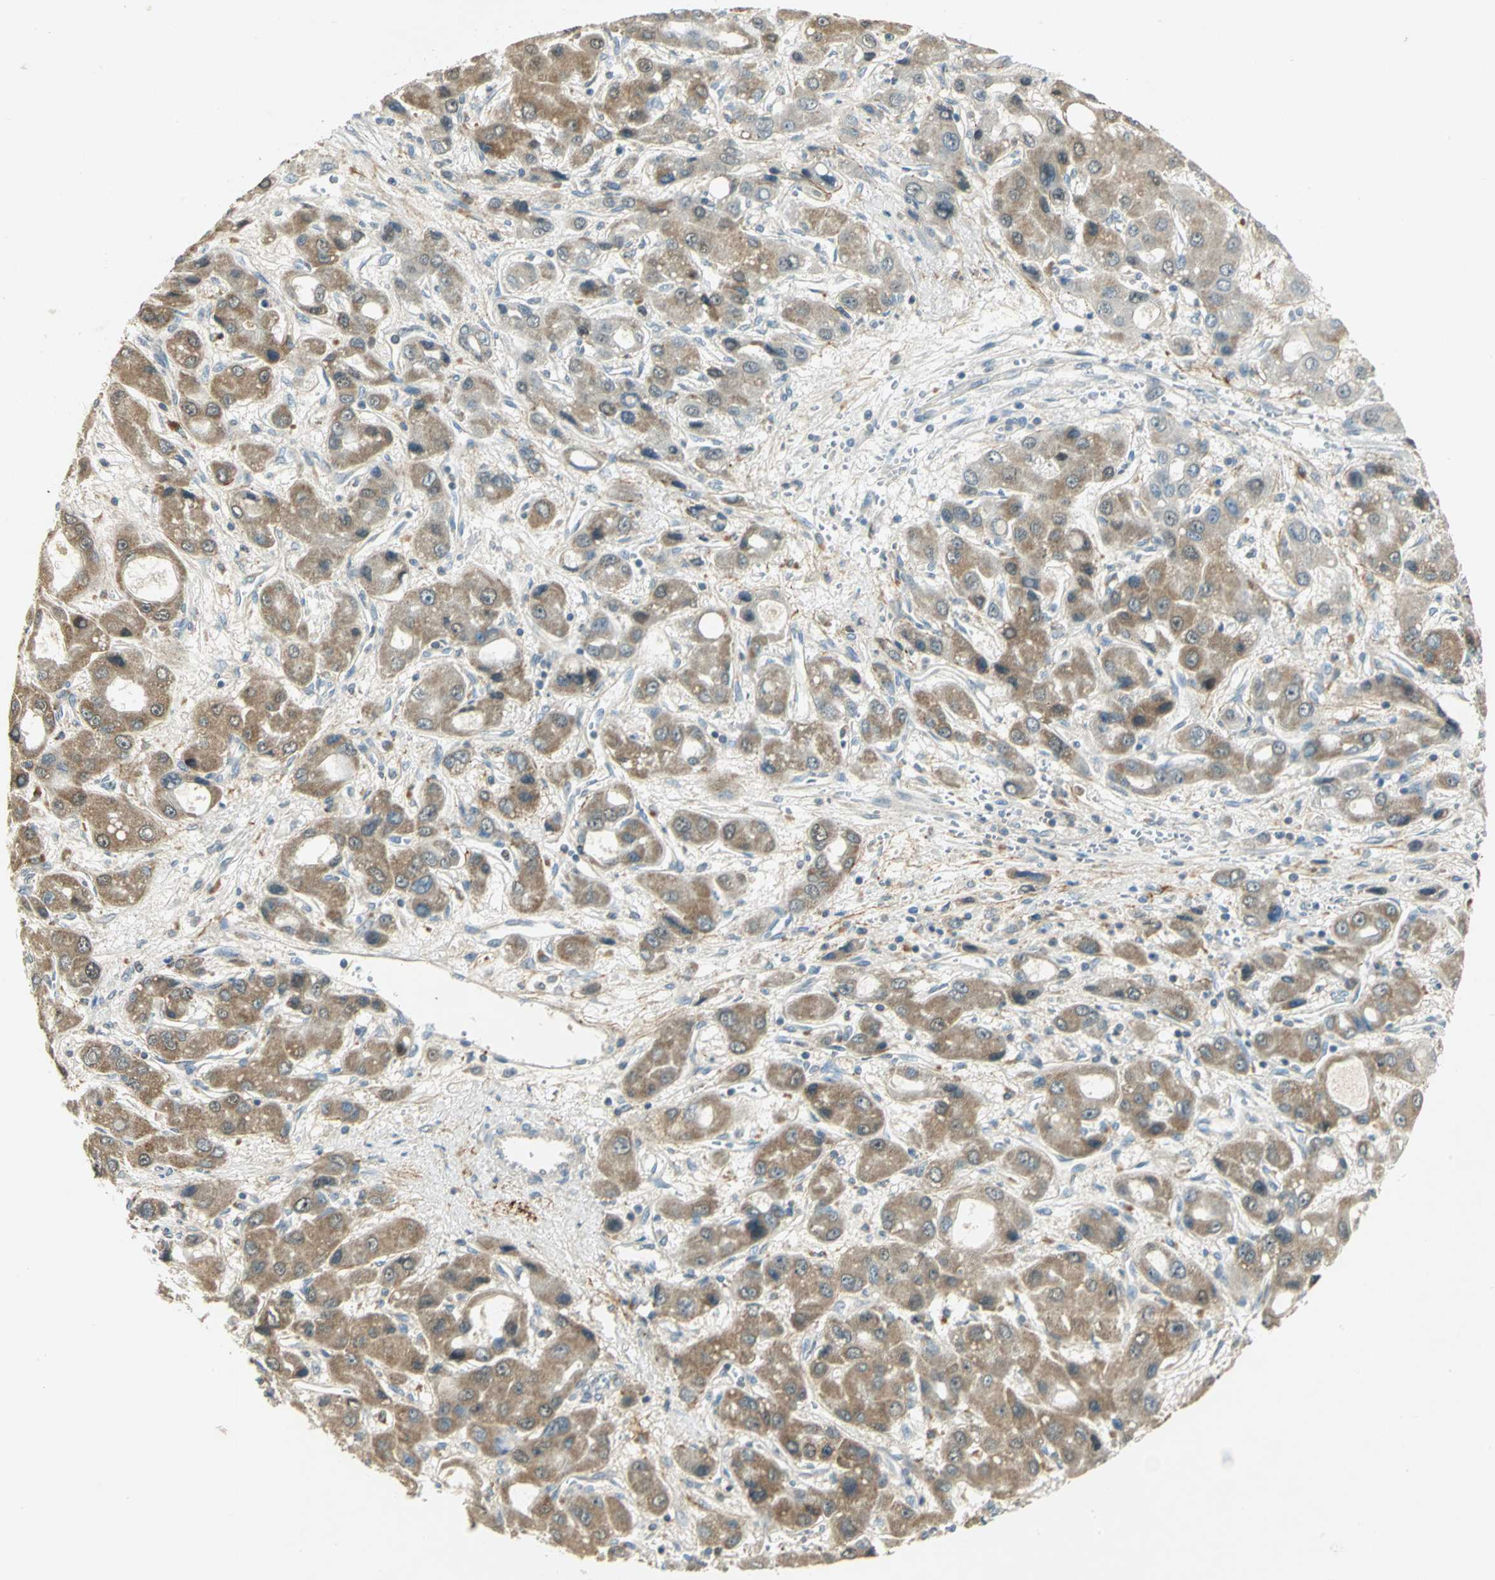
{"staining": {"intensity": "moderate", "quantity": ">75%", "location": "cytoplasmic/membranous"}, "tissue": "liver cancer", "cell_type": "Tumor cells", "image_type": "cancer", "snomed": [{"axis": "morphology", "description": "Carcinoma, Hepatocellular, NOS"}, {"axis": "topography", "description": "Liver"}], "caption": "Protein staining exhibits moderate cytoplasmic/membranous staining in approximately >75% of tumor cells in hepatocellular carcinoma (liver). (DAB (3,3'-diaminobenzidine) IHC with brightfield microscopy, high magnification).", "gene": "BIRC2", "patient": {"sex": "male", "age": 55}}